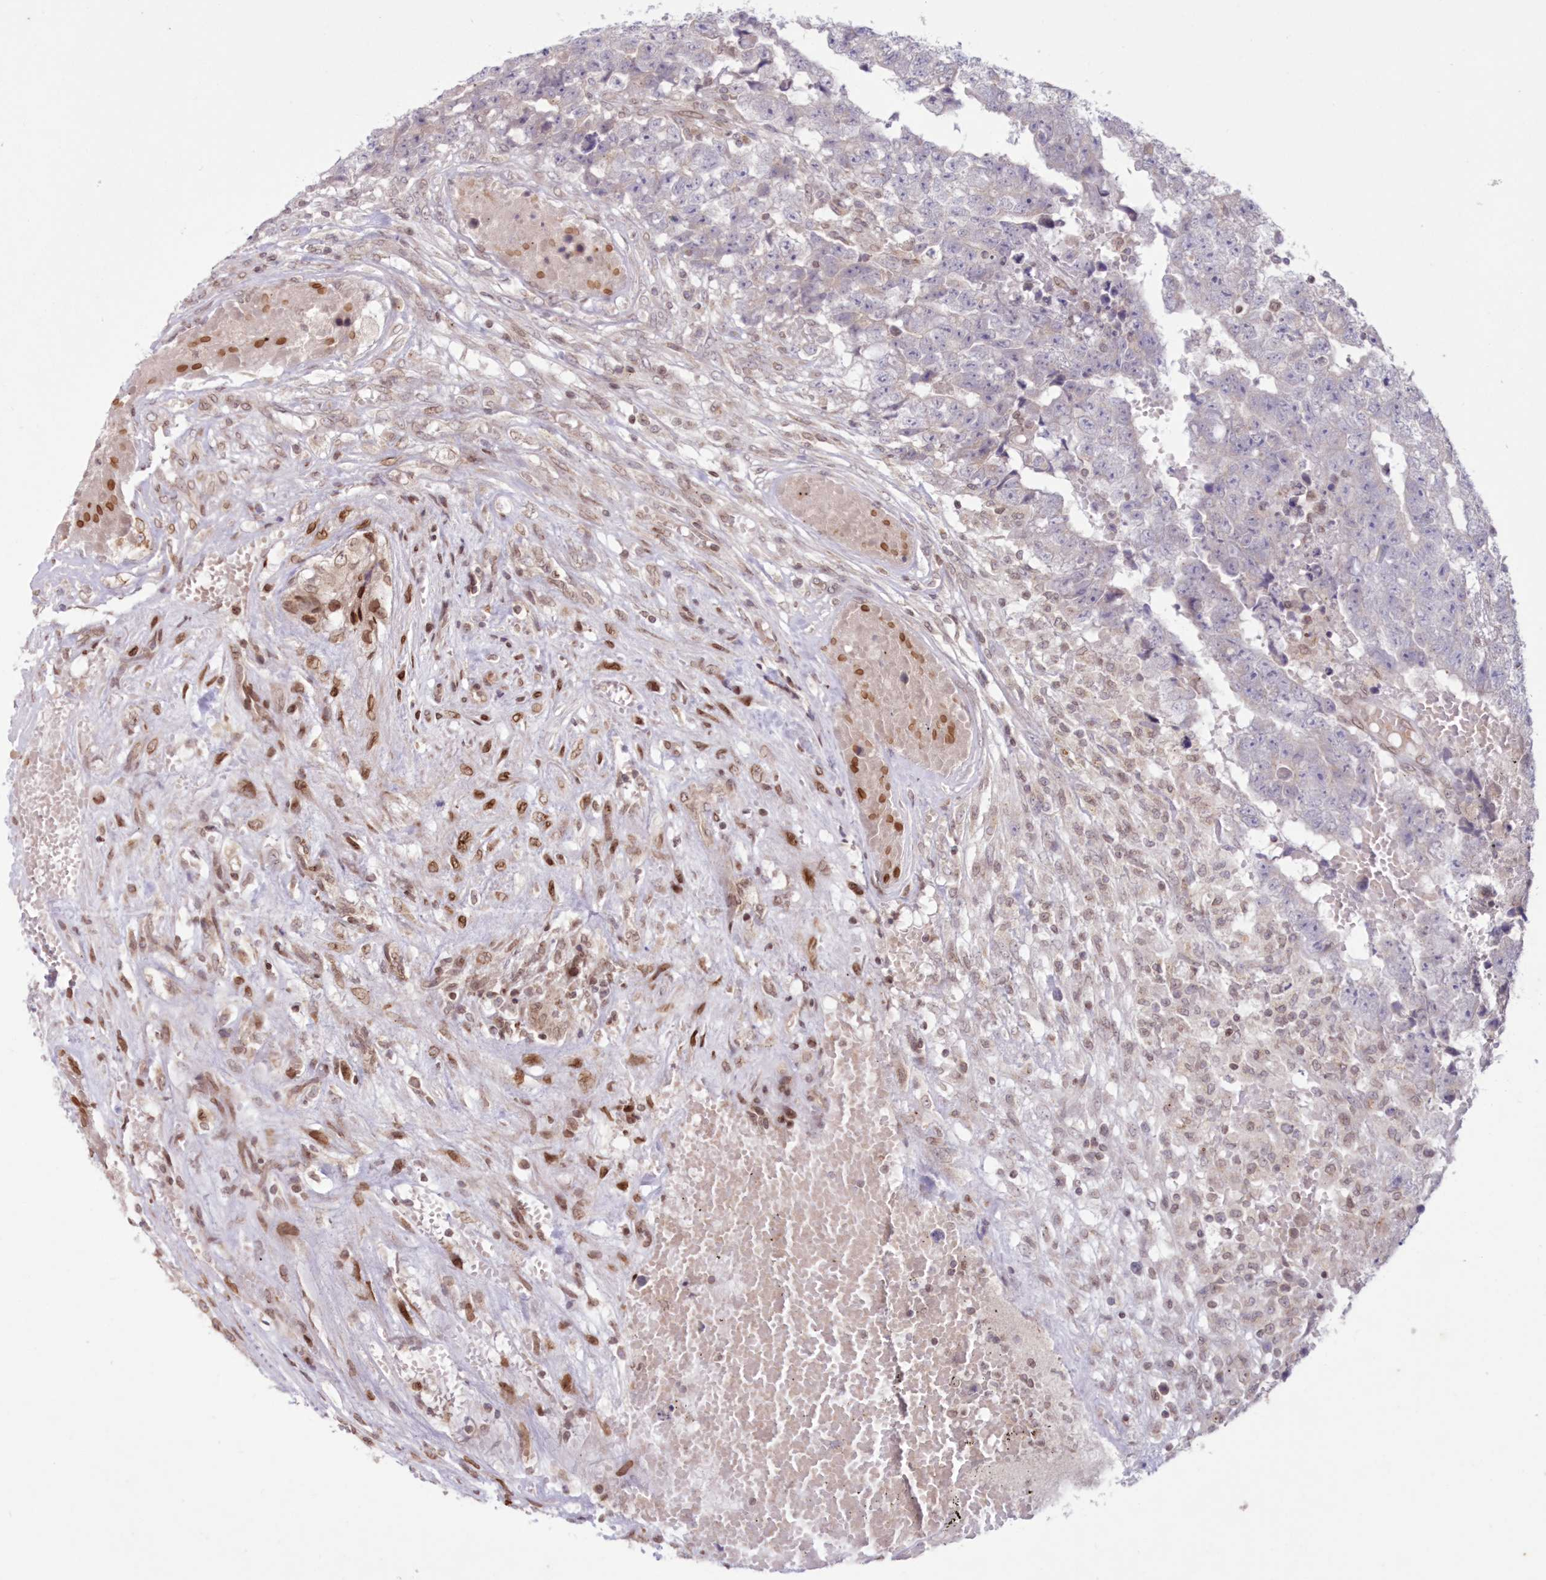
{"staining": {"intensity": "negative", "quantity": "none", "location": "none"}, "tissue": "testis cancer", "cell_type": "Tumor cells", "image_type": "cancer", "snomed": [{"axis": "morphology", "description": "Carcinoma, Embryonal, NOS"}, {"axis": "topography", "description": "Testis"}], "caption": "The immunohistochemistry histopathology image has no significant expression in tumor cells of testis embryonal carcinoma tissue.", "gene": "DNAJC27", "patient": {"sex": "male", "age": 25}}